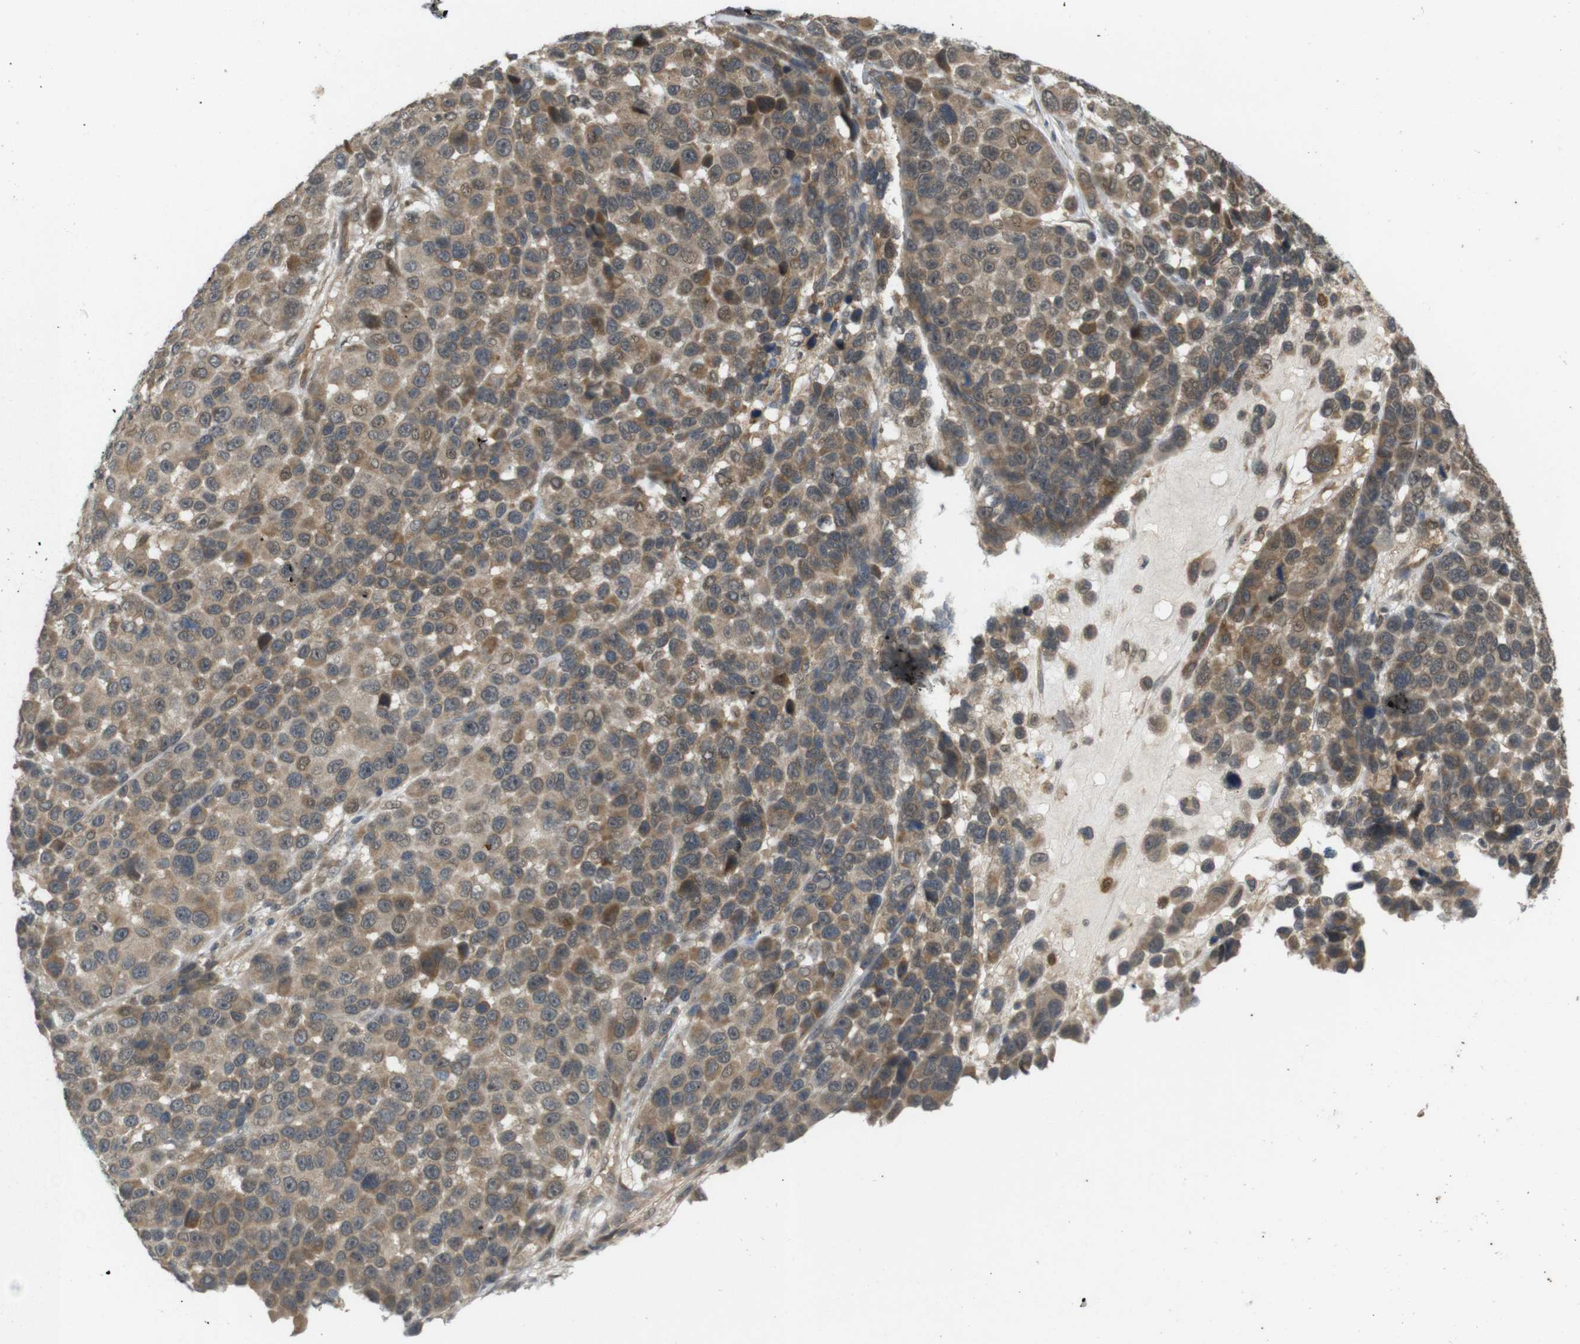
{"staining": {"intensity": "moderate", "quantity": ">75%", "location": "cytoplasmic/membranous"}, "tissue": "melanoma", "cell_type": "Tumor cells", "image_type": "cancer", "snomed": [{"axis": "morphology", "description": "Malignant melanoma, NOS"}, {"axis": "topography", "description": "Skin"}], "caption": "Moderate cytoplasmic/membranous expression is appreciated in approximately >75% of tumor cells in melanoma.", "gene": "RNF130", "patient": {"sex": "male", "age": 53}}